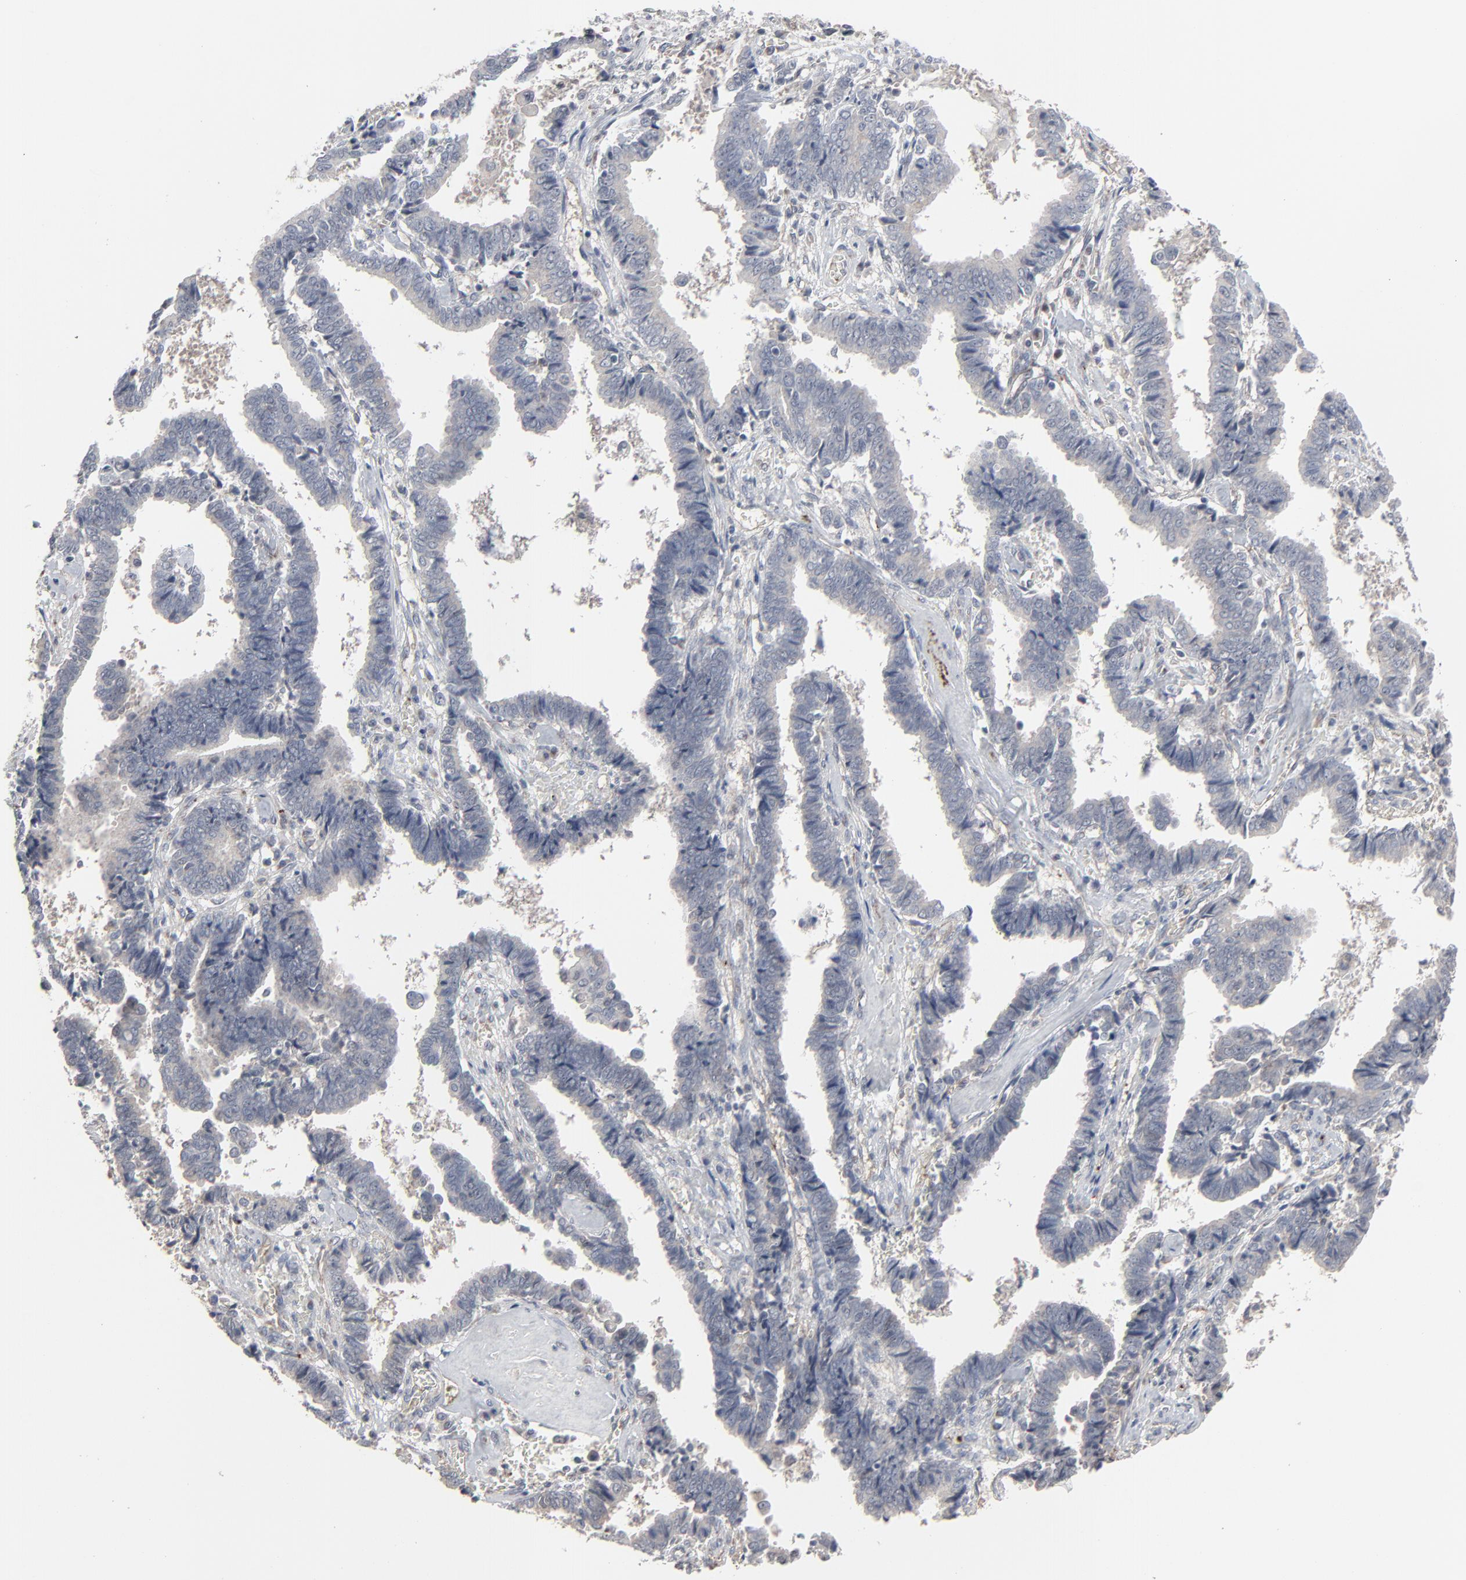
{"staining": {"intensity": "negative", "quantity": "none", "location": "none"}, "tissue": "liver cancer", "cell_type": "Tumor cells", "image_type": "cancer", "snomed": [{"axis": "morphology", "description": "Cholangiocarcinoma"}, {"axis": "topography", "description": "Liver"}], "caption": "The photomicrograph reveals no significant staining in tumor cells of liver cholangiocarcinoma. (Stains: DAB immunohistochemistry with hematoxylin counter stain, Microscopy: brightfield microscopy at high magnification).", "gene": "JAM3", "patient": {"sex": "male", "age": 57}}